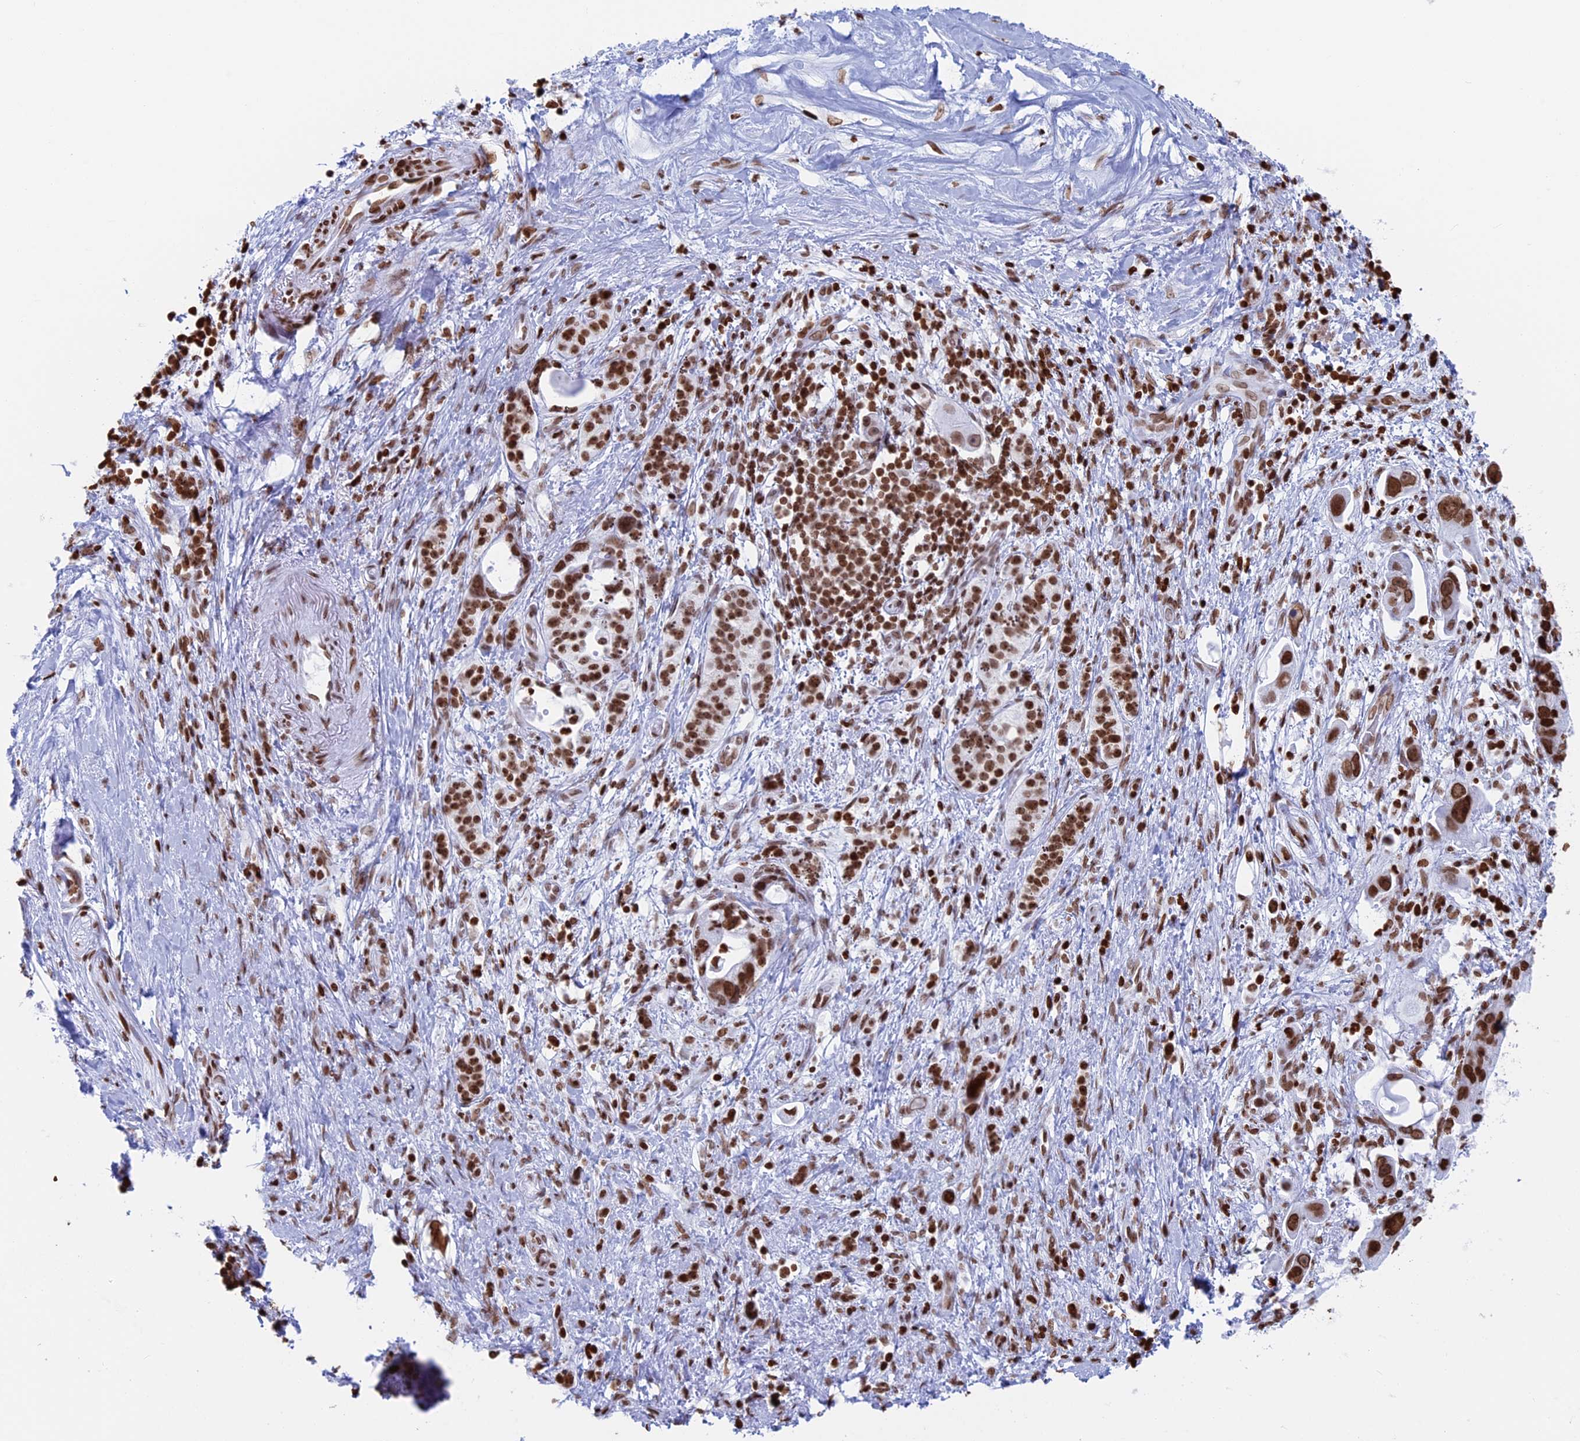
{"staining": {"intensity": "strong", "quantity": ">75%", "location": "nuclear"}, "tissue": "pancreatic cancer", "cell_type": "Tumor cells", "image_type": "cancer", "snomed": [{"axis": "morphology", "description": "Adenocarcinoma, NOS"}, {"axis": "topography", "description": "Pancreas"}], "caption": "DAB immunohistochemical staining of pancreatic adenocarcinoma displays strong nuclear protein positivity in about >75% of tumor cells.", "gene": "APOBEC3A", "patient": {"sex": "female", "age": 83}}